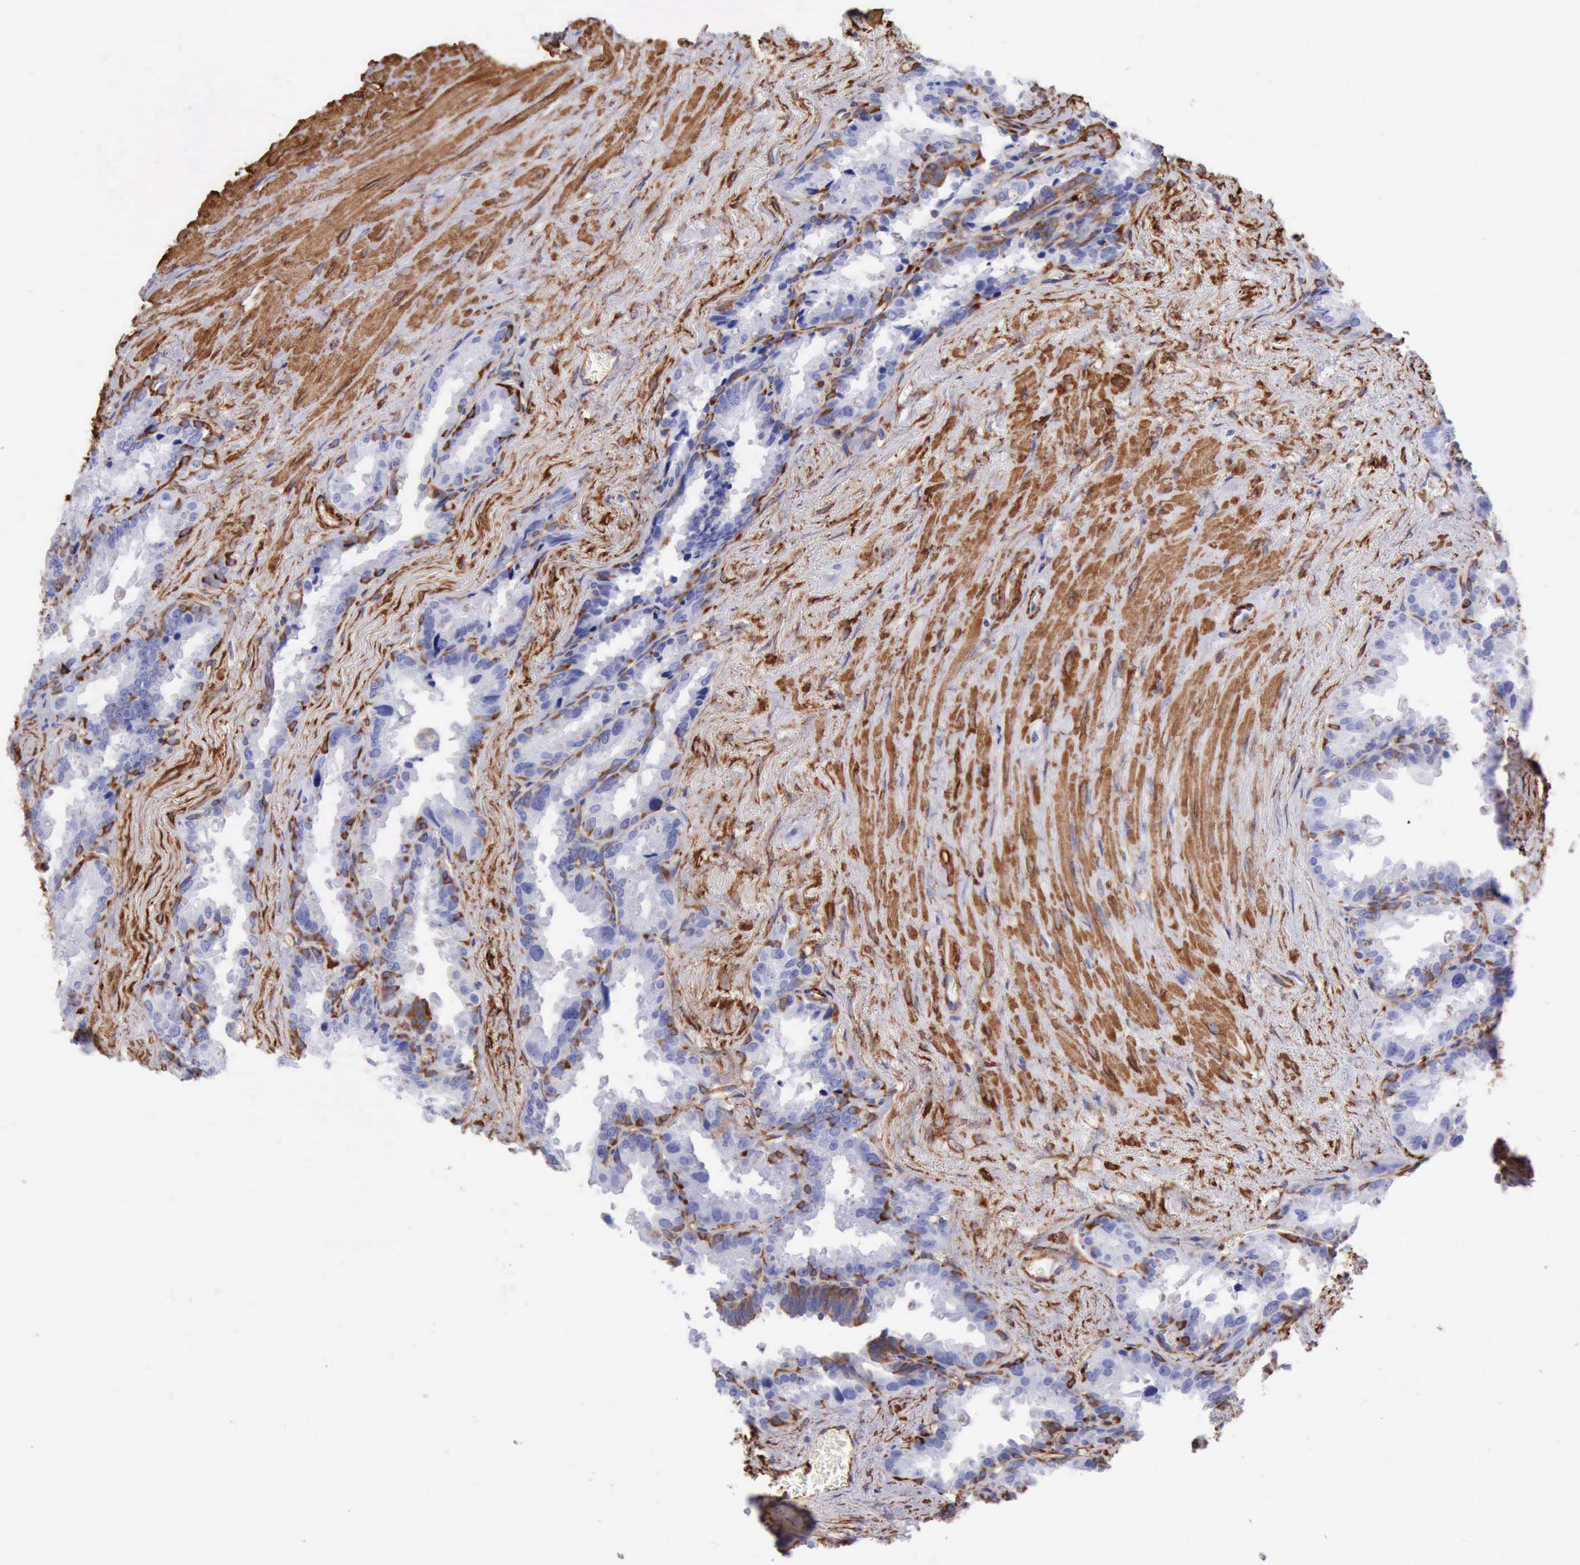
{"staining": {"intensity": "negative", "quantity": "none", "location": "none"}, "tissue": "seminal vesicle", "cell_type": "Glandular cells", "image_type": "normal", "snomed": [{"axis": "morphology", "description": "Normal tissue, NOS"}, {"axis": "topography", "description": "Prostate"}, {"axis": "topography", "description": "Seminal veicle"}], "caption": "Immunohistochemistry (IHC) histopathology image of unremarkable seminal vesicle stained for a protein (brown), which shows no expression in glandular cells. (IHC, brightfield microscopy, high magnification).", "gene": "FLNA", "patient": {"sex": "male", "age": 63}}